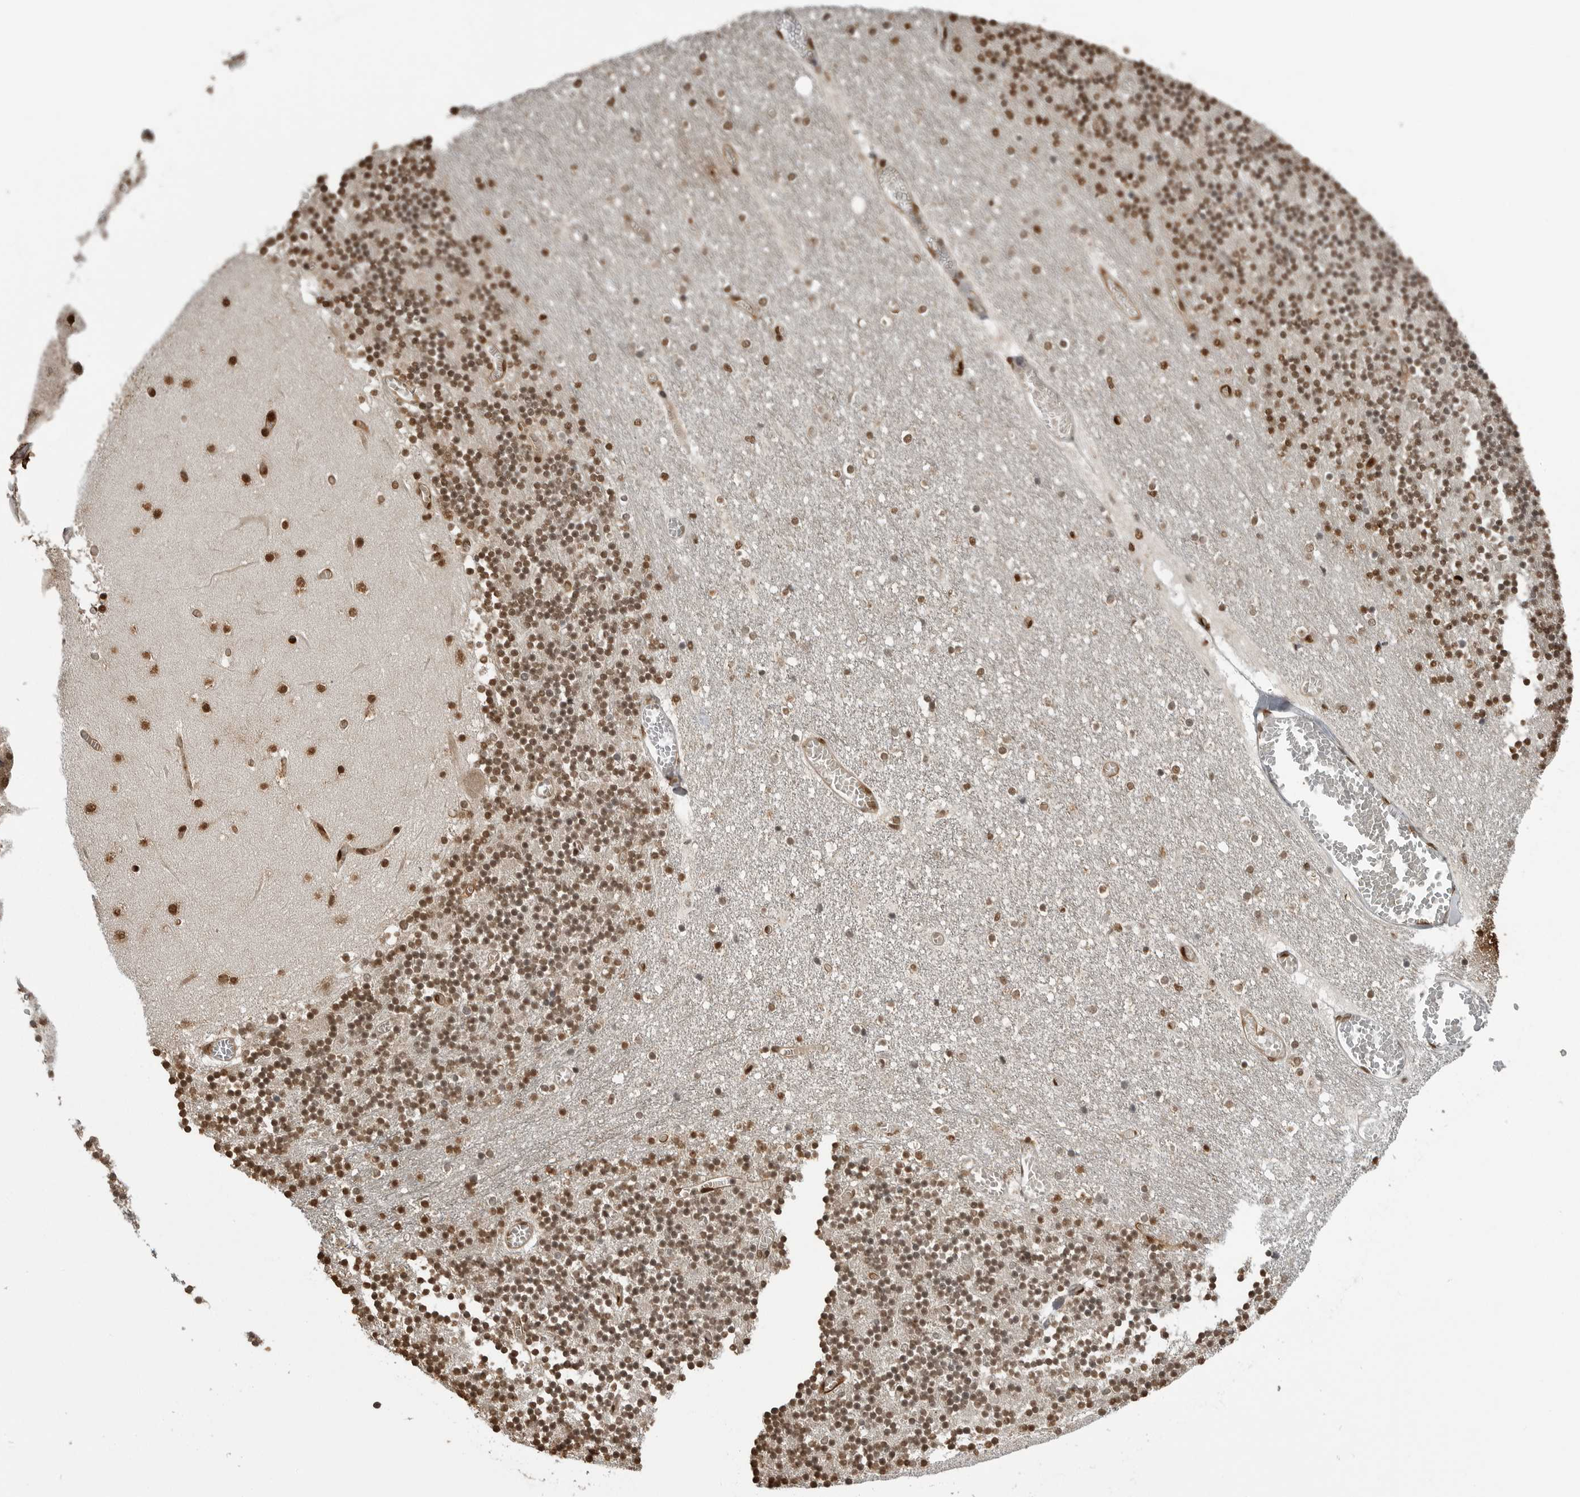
{"staining": {"intensity": "moderate", "quantity": ">75%", "location": "nuclear"}, "tissue": "cerebellum", "cell_type": "Cells in granular layer", "image_type": "normal", "snomed": [{"axis": "morphology", "description": "Normal tissue, NOS"}, {"axis": "topography", "description": "Cerebellum"}], "caption": "This is an image of immunohistochemistry (IHC) staining of unremarkable cerebellum, which shows moderate positivity in the nuclear of cells in granular layer.", "gene": "SMAD2", "patient": {"sex": "female", "age": 28}}